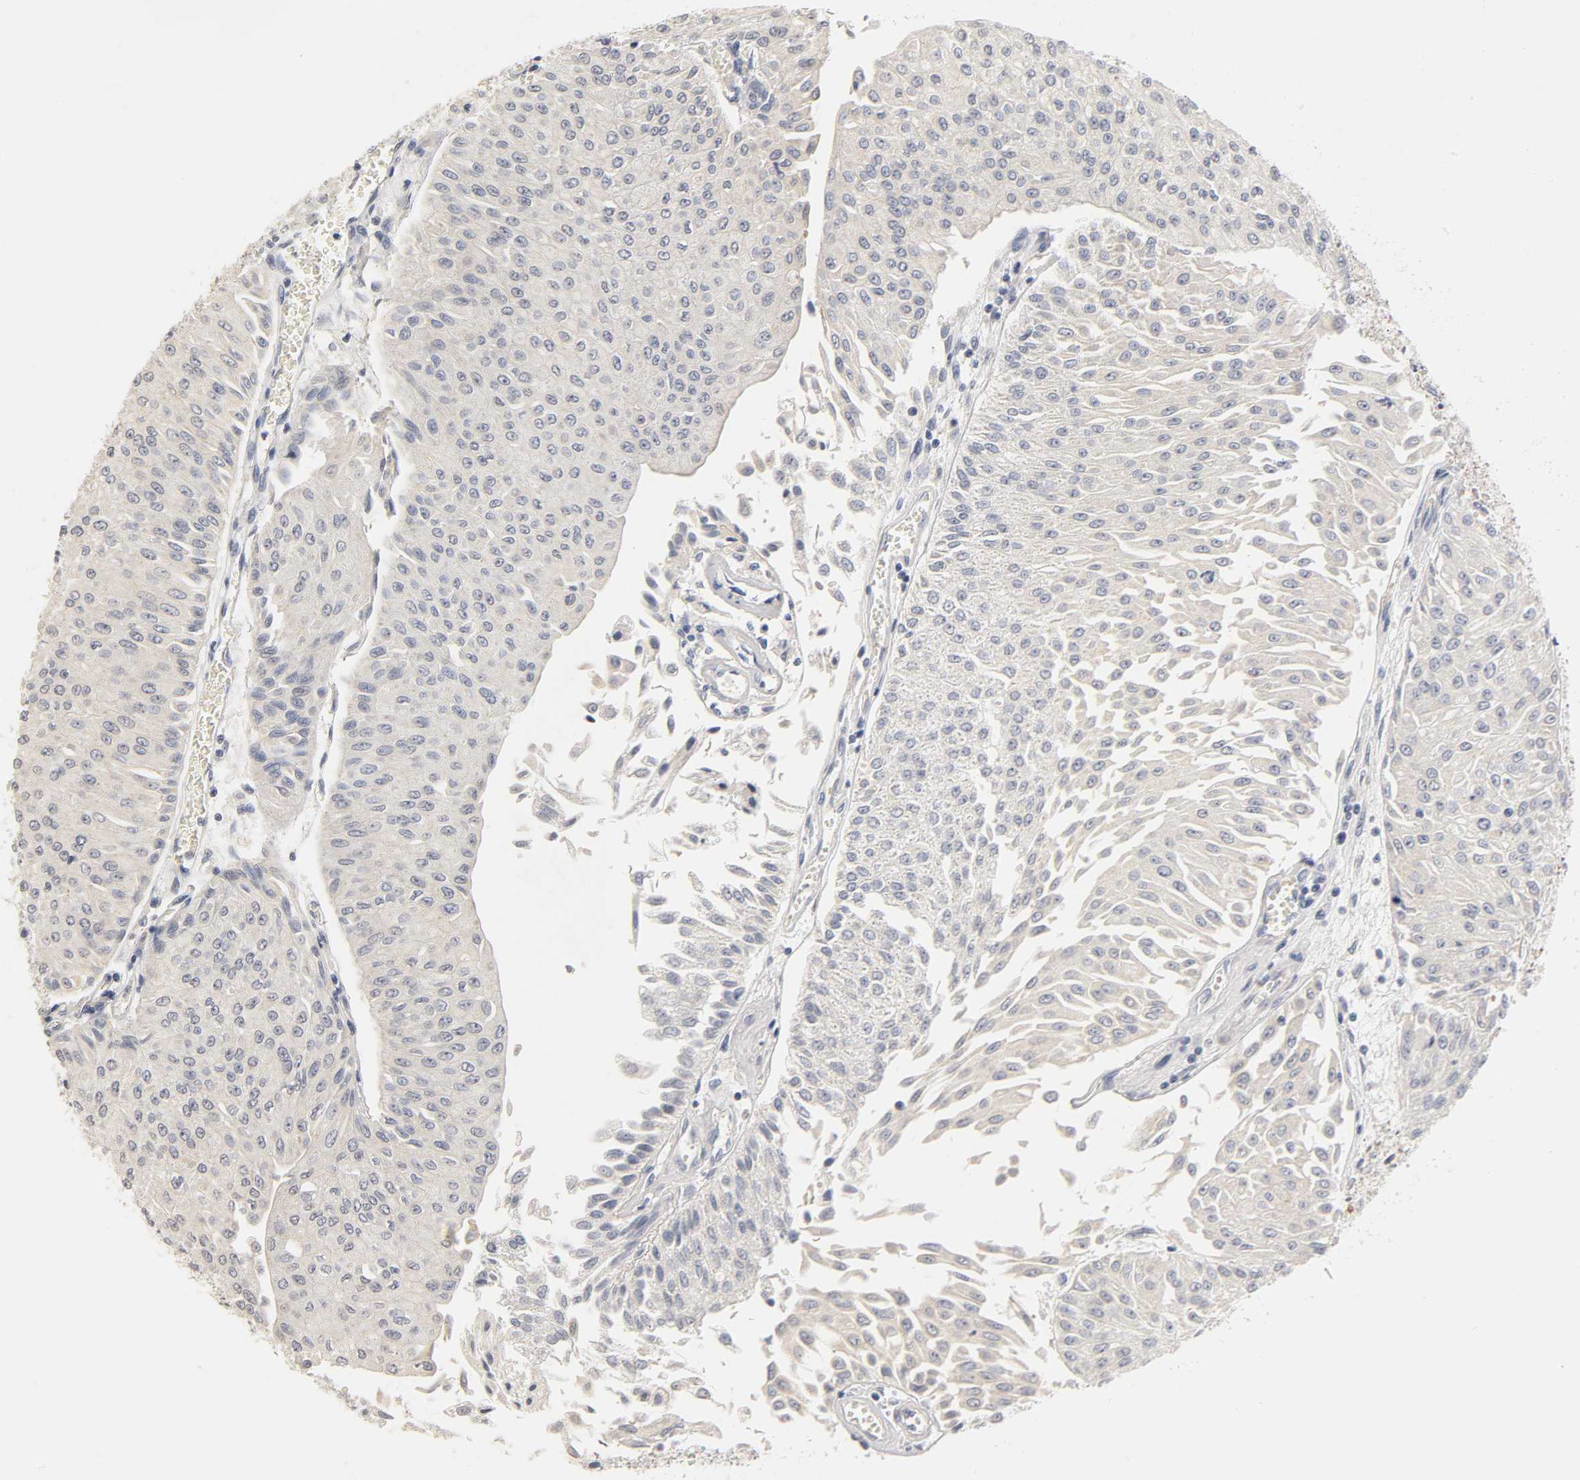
{"staining": {"intensity": "negative", "quantity": "none", "location": "none"}, "tissue": "urothelial cancer", "cell_type": "Tumor cells", "image_type": "cancer", "snomed": [{"axis": "morphology", "description": "Urothelial carcinoma, Low grade"}, {"axis": "topography", "description": "Urinary bladder"}], "caption": "Image shows no significant protein staining in tumor cells of urothelial carcinoma (low-grade).", "gene": "OVOL1", "patient": {"sex": "male", "age": 86}}